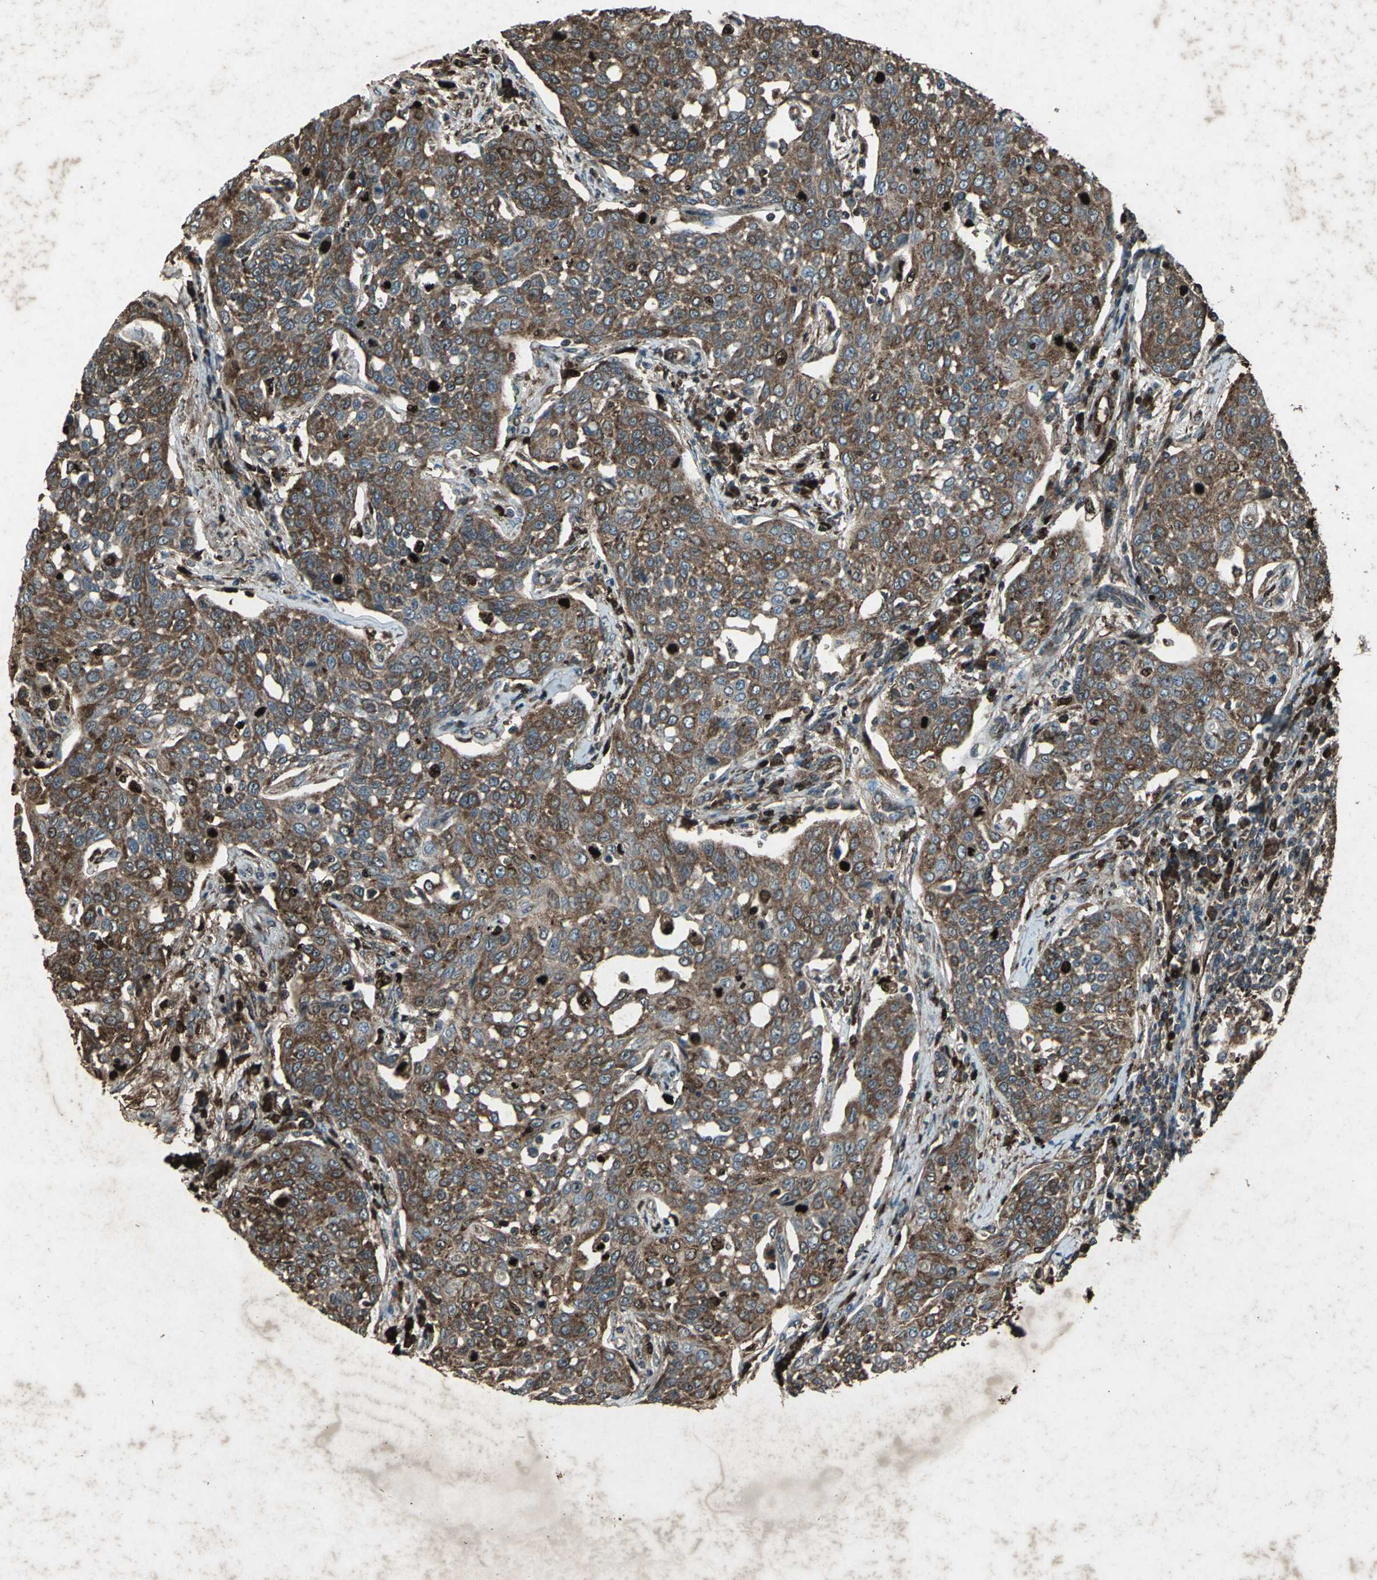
{"staining": {"intensity": "strong", "quantity": ">75%", "location": "cytoplasmic/membranous,nuclear"}, "tissue": "cervical cancer", "cell_type": "Tumor cells", "image_type": "cancer", "snomed": [{"axis": "morphology", "description": "Squamous cell carcinoma, NOS"}, {"axis": "topography", "description": "Cervix"}], "caption": "Cervical squamous cell carcinoma stained with IHC exhibits strong cytoplasmic/membranous and nuclear expression in approximately >75% of tumor cells.", "gene": "SEPTIN4", "patient": {"sex": "female", "age": 34}}